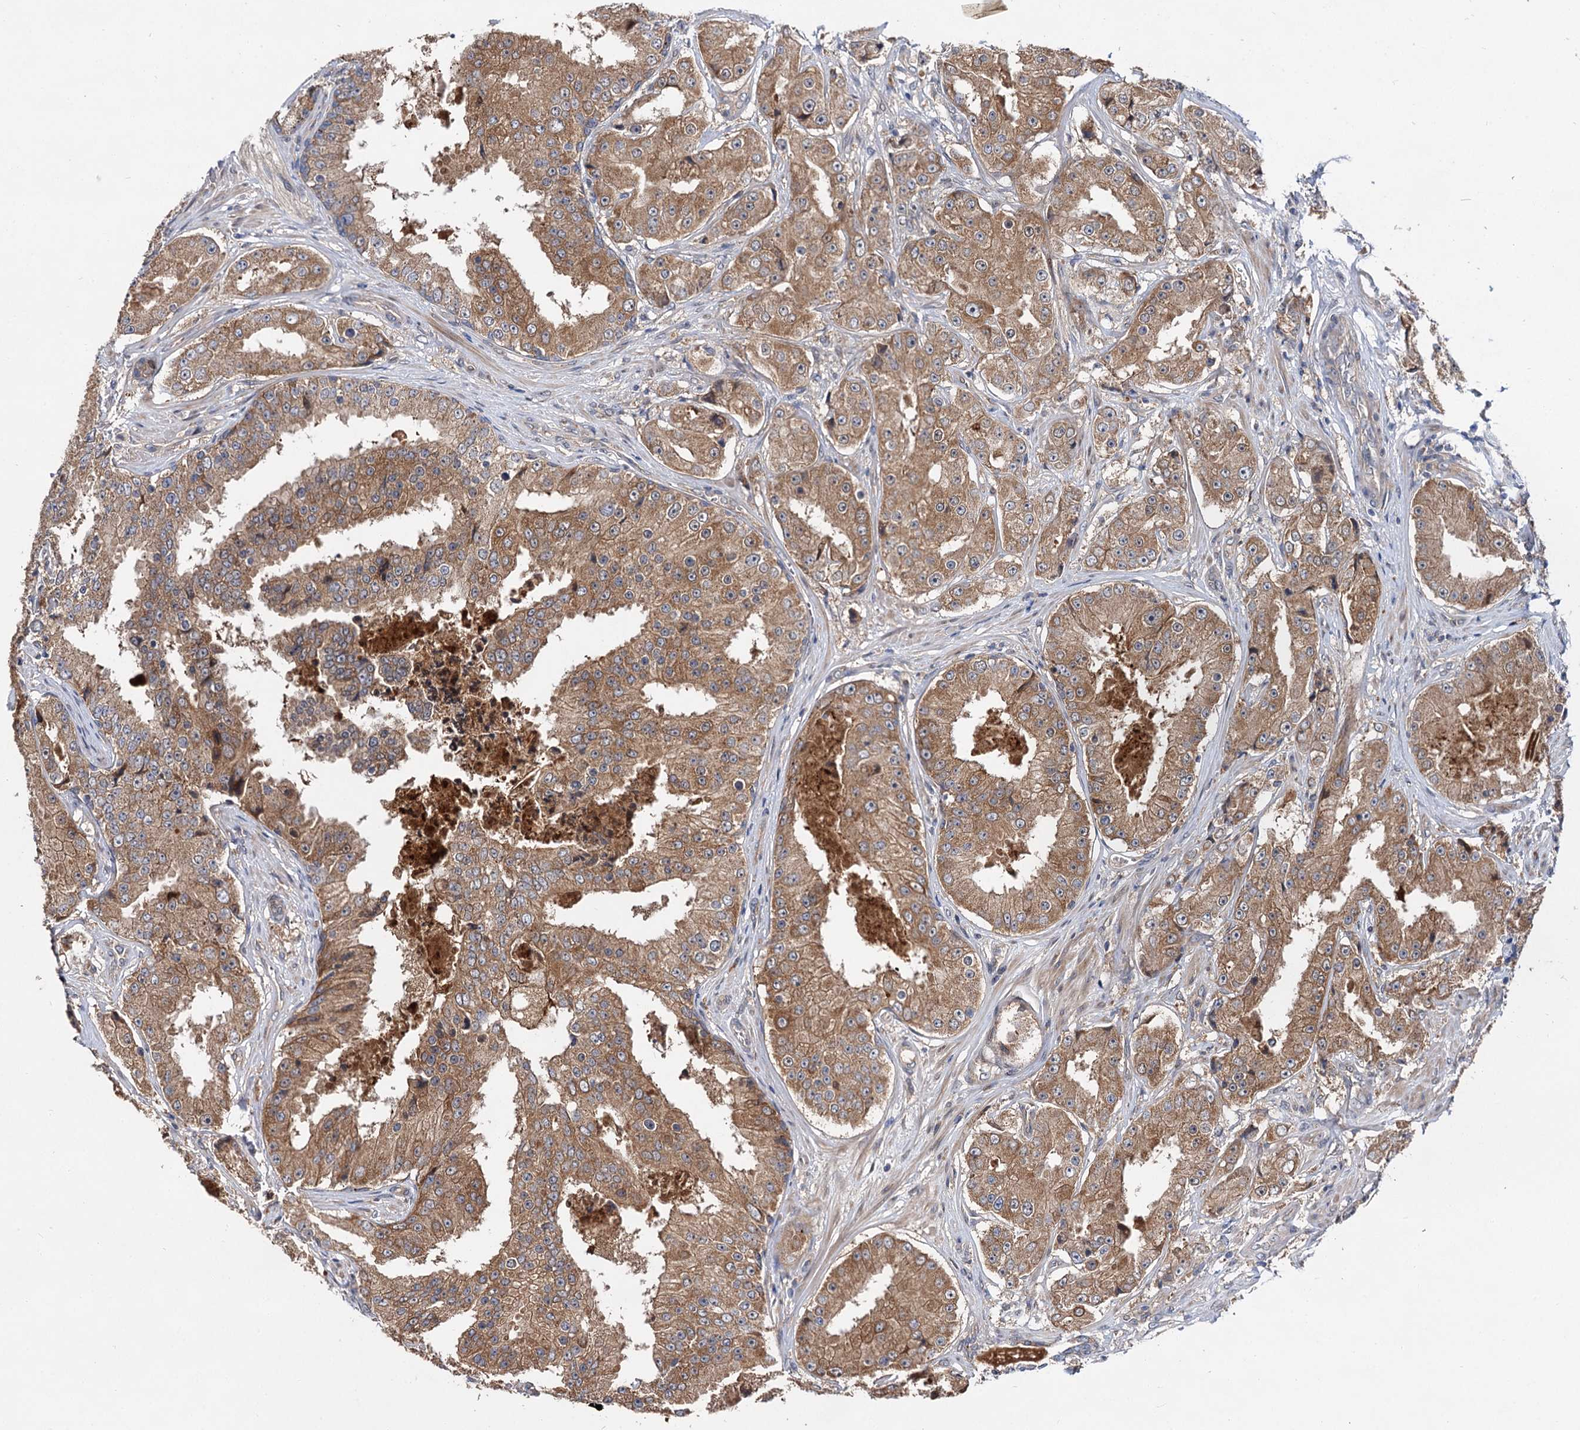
{"staining": {"intensity": "moderate", "quantity": ">75%", "location": "cytoplasmic/membranous"}, "tissue": "prostate cancer", "cell_type": "Tumor cells", "image_type": "cancer", "snomed": [{"axis": "morphology", "description": "Adenocarcinoma, High grade"}, {"axis": "topography", "description": "Prostate"}], "caption": "Immunohistochemical staining of human prostate cancer (adenocarcinoma (high-grade)) demonstrates medium levels of moderate cytoplasmic/membranous expression in approximately >75% of tumor cells. Nuclei are stained in blue.", "gene": "NAA25", "patient": {"sex": "male", "age": 73}}